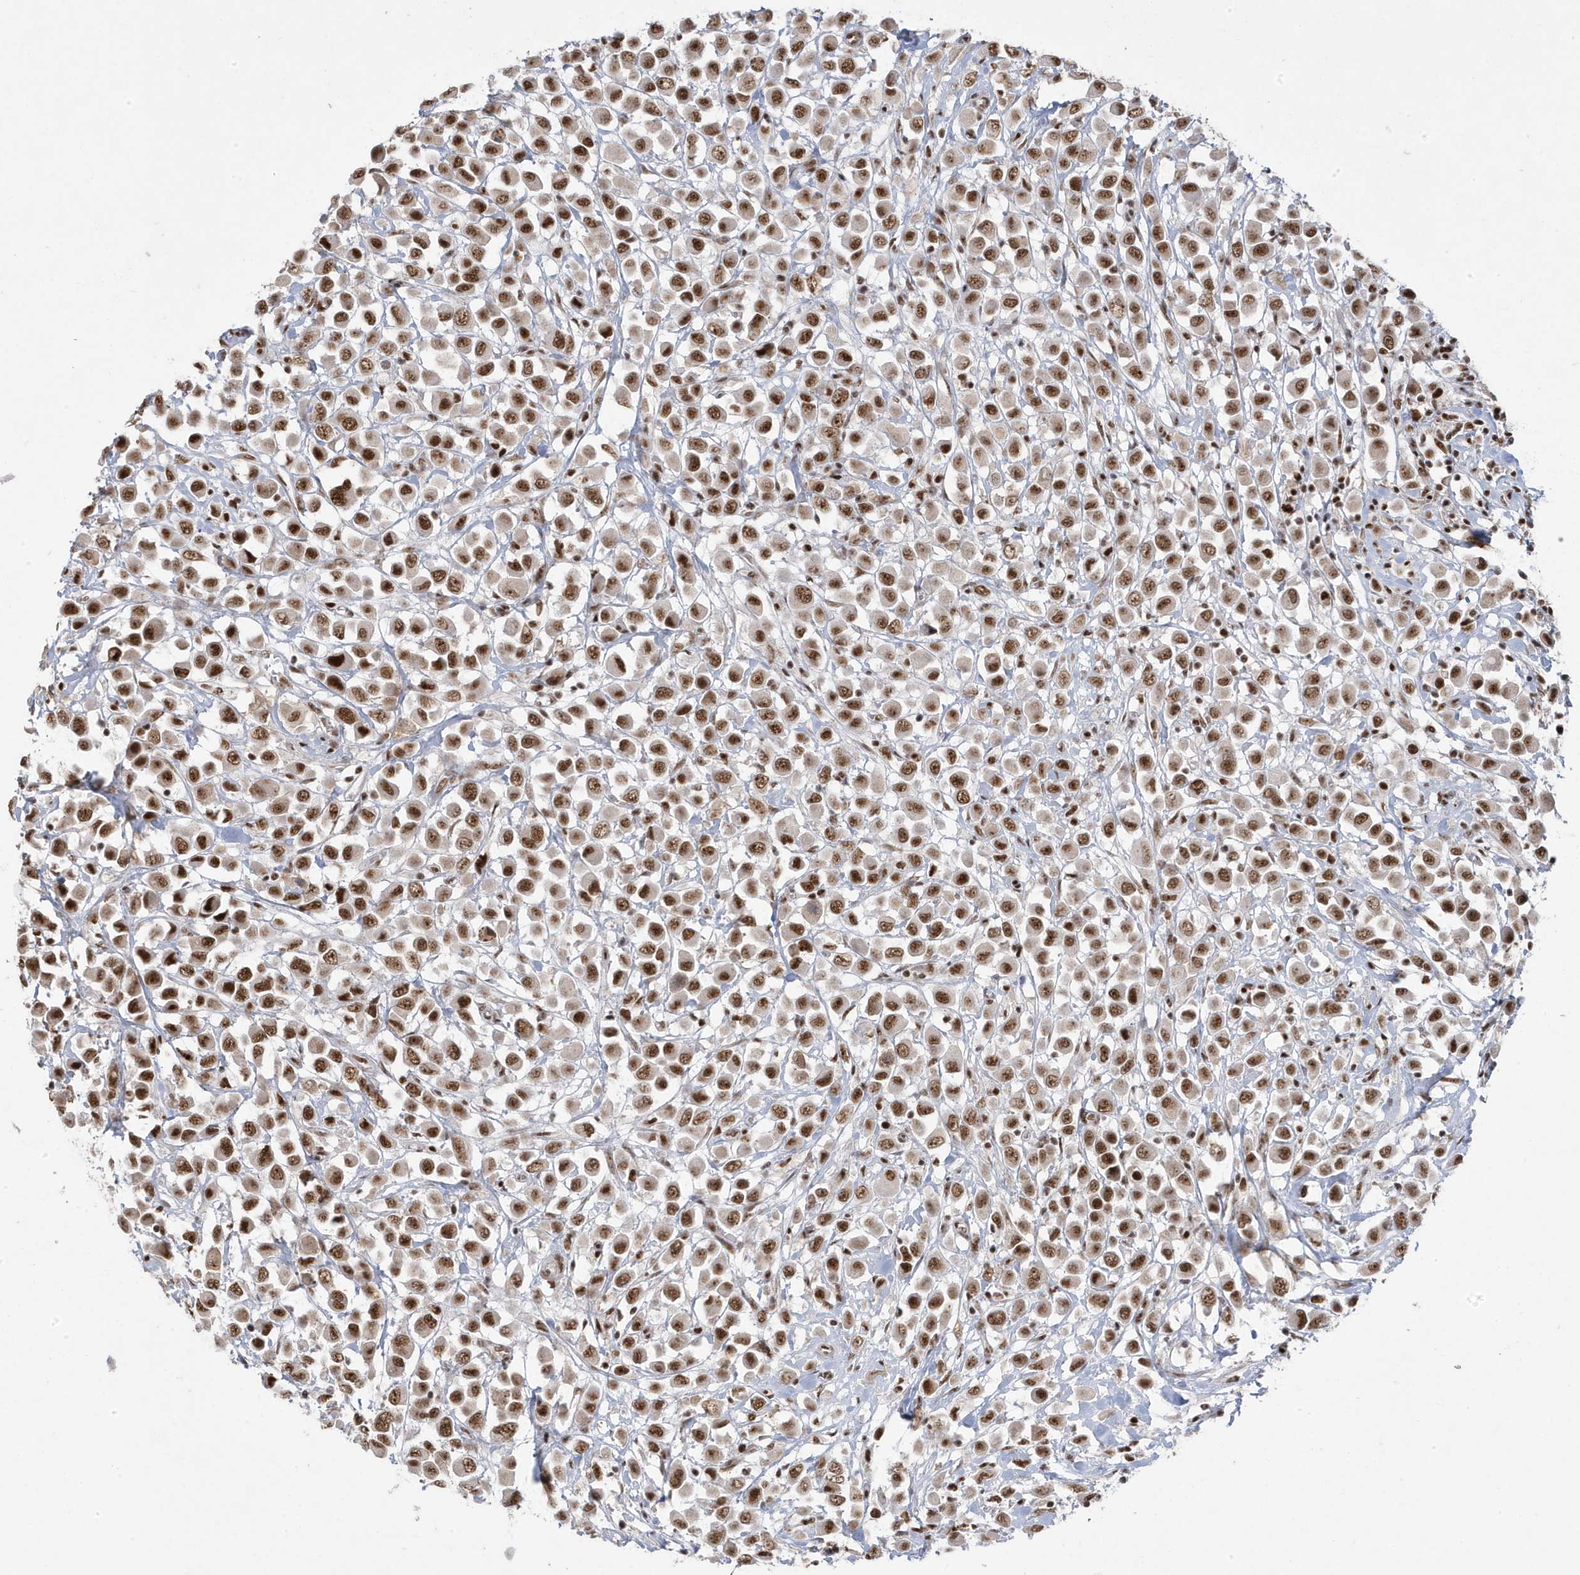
{"staining": {"intensity": "strong", "quantity": ">75%", "location": "nuclear"}, "tissue": "breast cancer", "cell_type": "Tumor cells", "image_type": "cancer", "snomed": [{"axis": "morphology", "description": "Duct carcinoma"}, {"axis": "topography", "description": "Breast"}], "caption": "There is high levels of strong nuclear staining in tumor cells of breast cancer (intraductal carcinoma), as demonstrated by immunohistochemical staining (brown color).", "gene": "MTREX", "patient": {"sex": "female", "age": 61}}